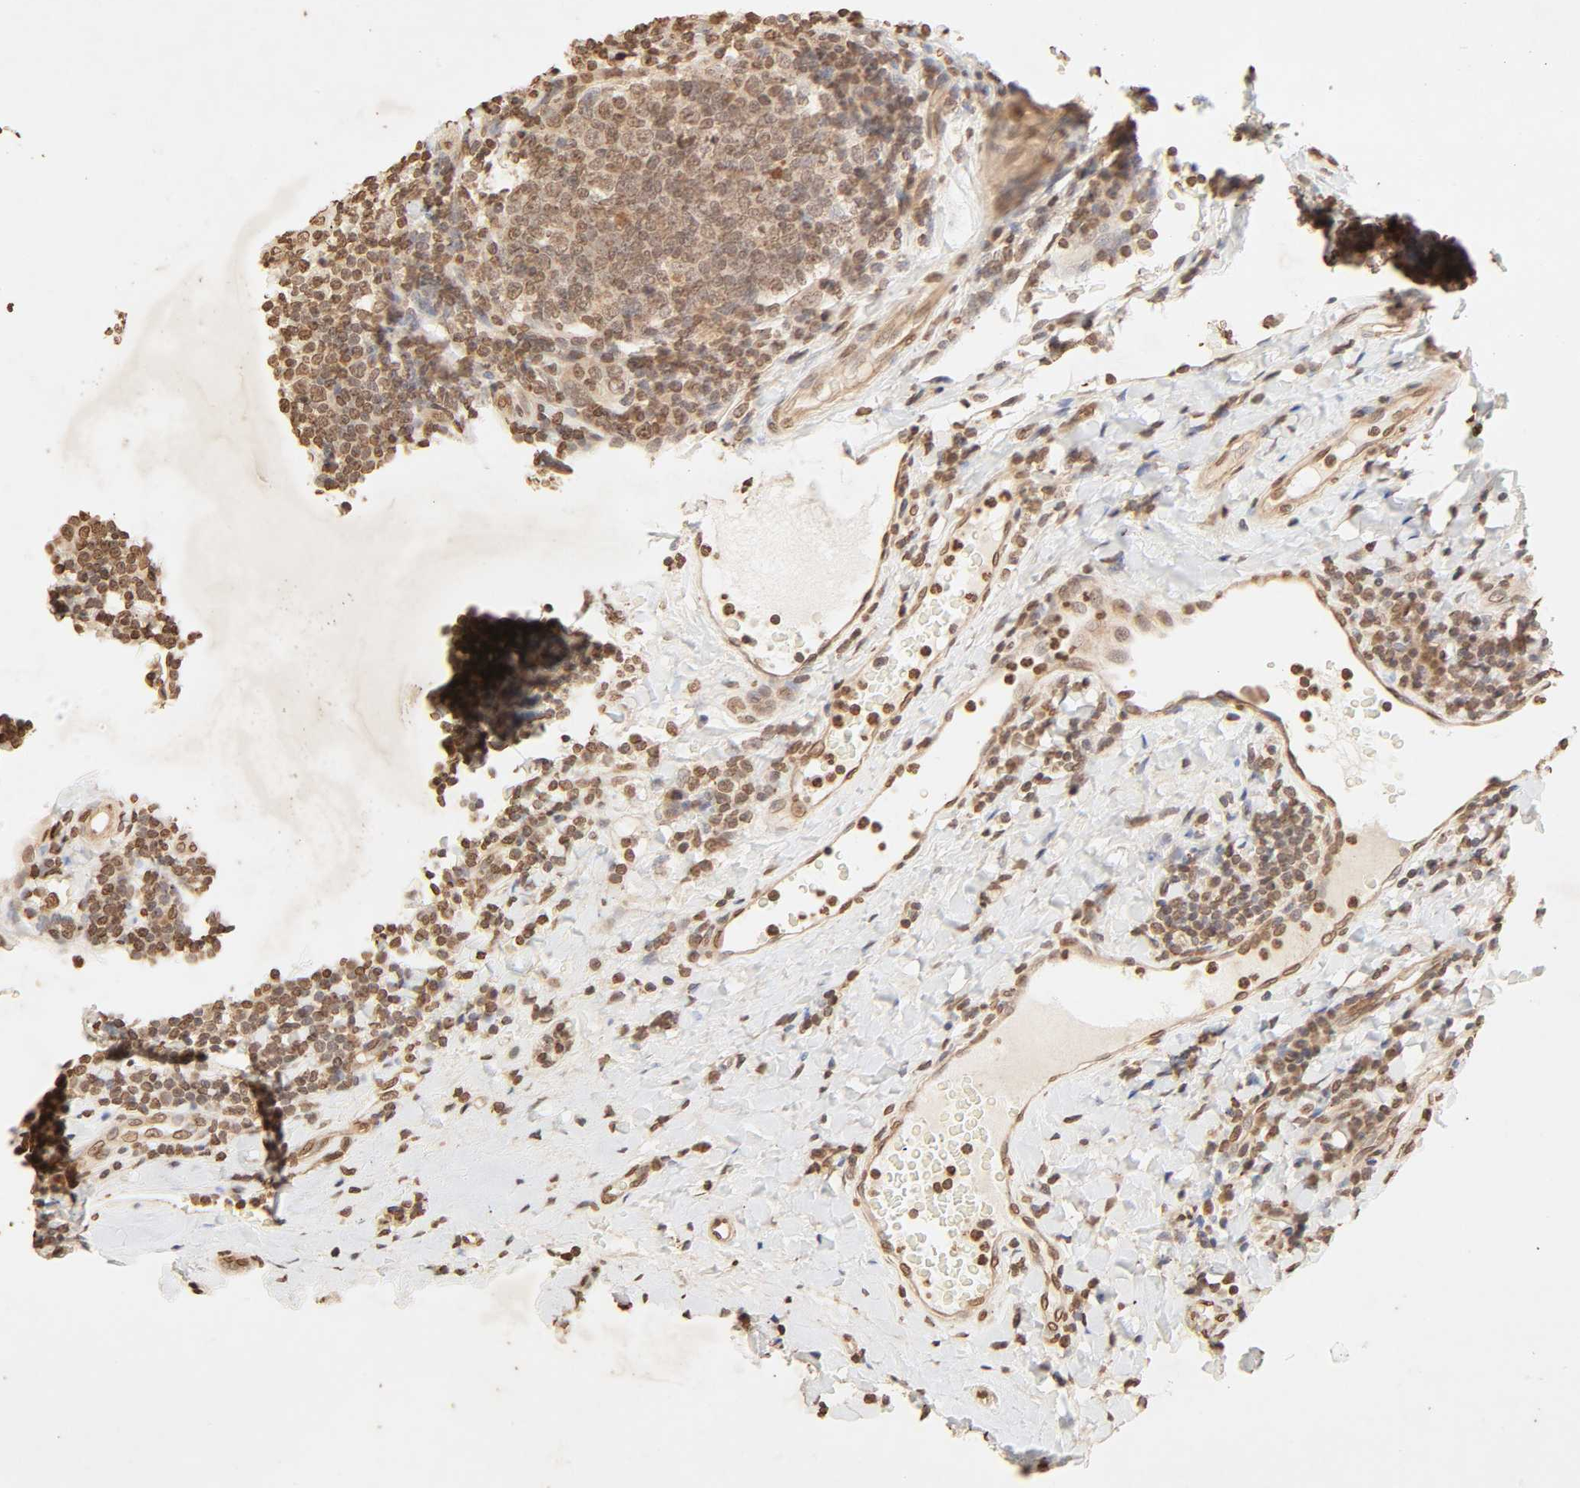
{"staining": {"intensity": "moderate", "quantity": ">75%", "location": "cytoplasmic/membranous,nuclear"}, "tissue": "tonsil", "cell_type": "Germinal center cells", "image_type": "normal", "snomed": [{"axis": "morphology", "description": "Normal tissue, NOS"}, {"axis": "topography", "description": "Tonsil"}], "caption": "The photomicrograph displays immunohistochemical staining of unremarkable tonsil. There is moderate cytoplasmic/membranous,nuclear positivity is identified in approximately >75% of germinal center cells.", "gene": "TBL1X", "patient": {"sex": "male", "age": 17}}